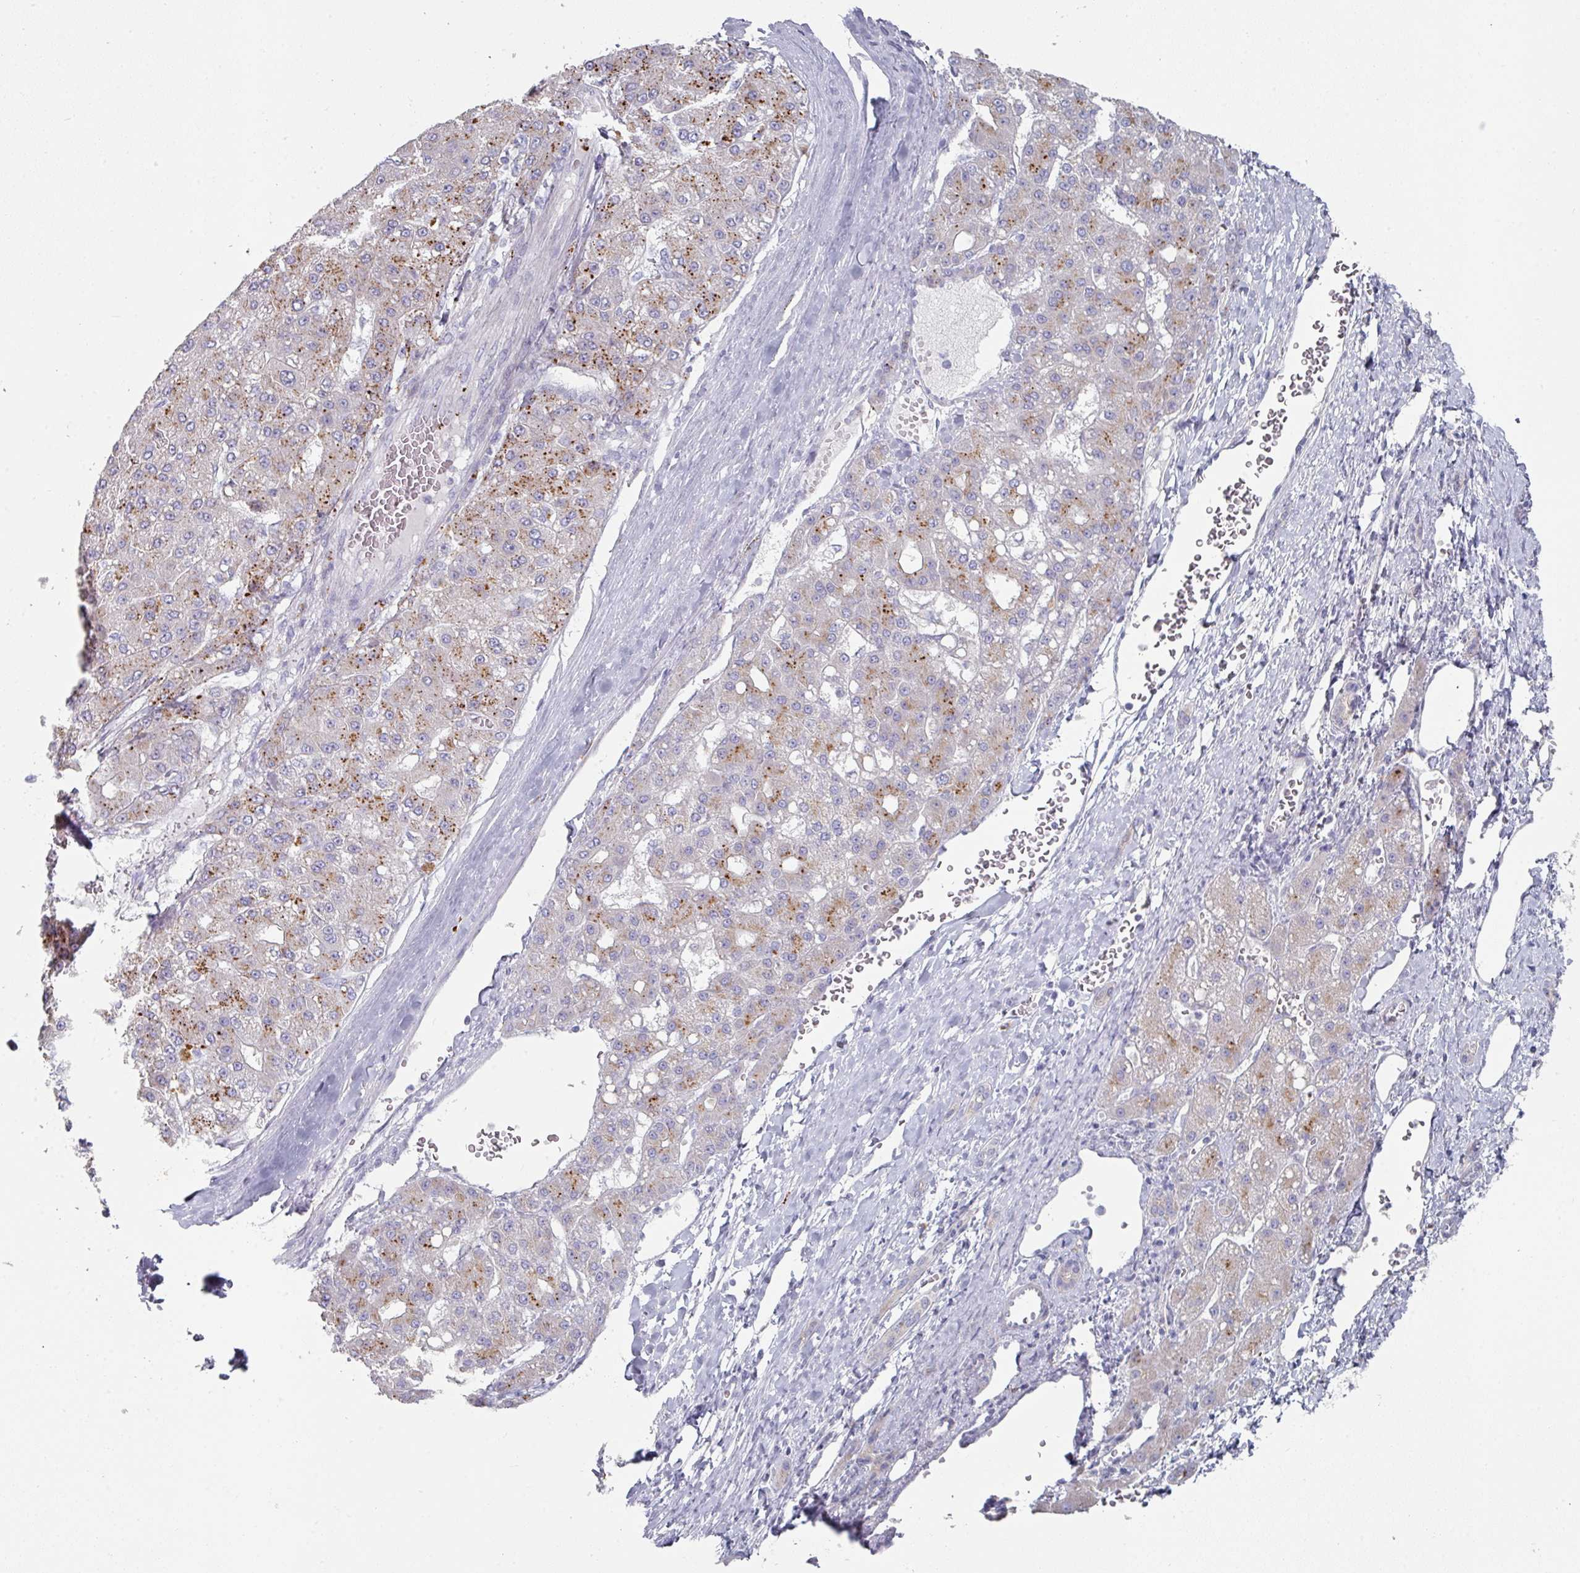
{"staining": {"intensity": "moderate", "quantity": "25%-75%", "location": "cytoplasmic/membranous"}, "tissue": "liver cancer", "cell_type": "Tumor cells", "image_type": "cancer", "snomed": [{"axis": "morphology", "description": "Carcinoma, Hepatocellular, NOS"}, {"axis": "topography", "description": "Liver"}], "caption": "A brown stain labels moderate cytoplasmic/membranous staining of a protein in human liver cancer tumor cells.", "gene": "NT5C1A", "patient": {"sex": "male", "age": 67}}